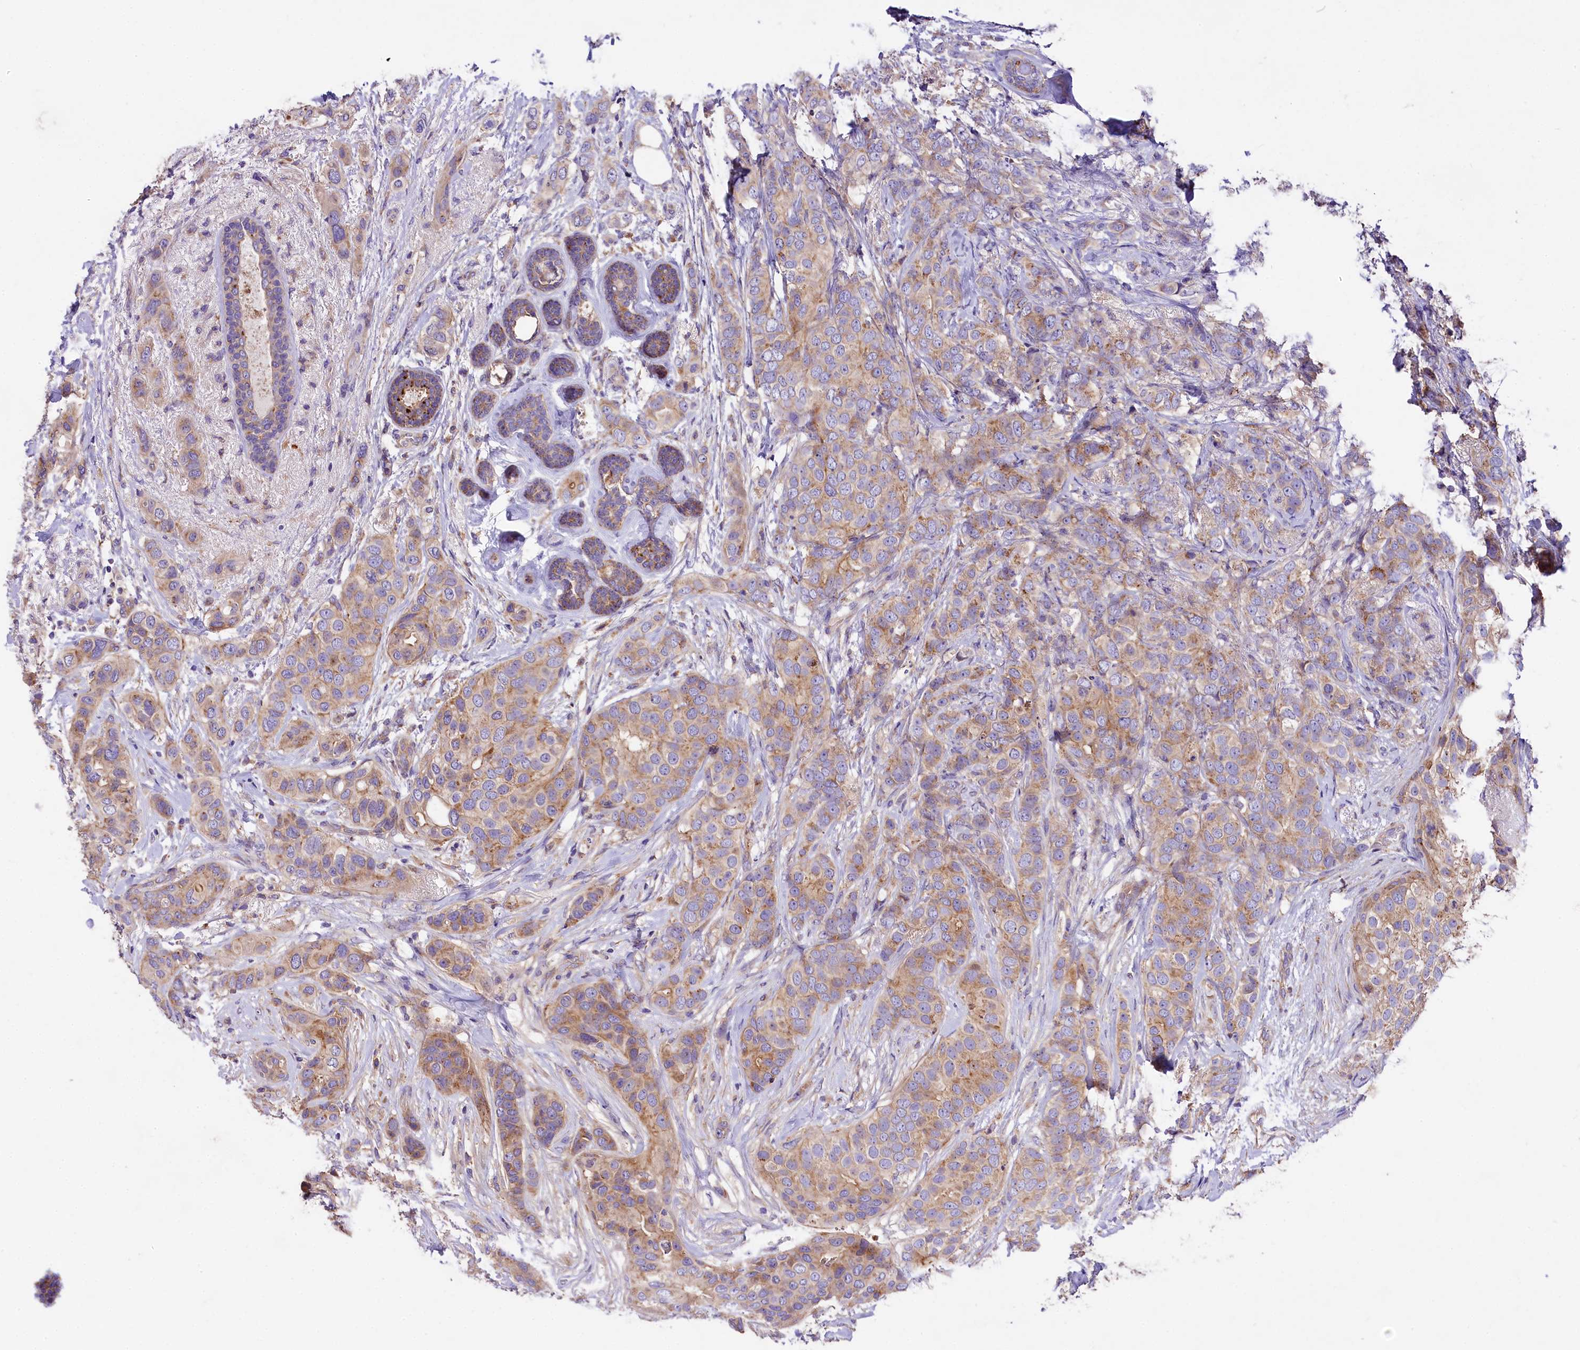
{"staining": {"intensity": "weak", "quantity": ">75%", "location": "cytoplasmic/membranous"}, "tissue": "breast cancer", "cell_type": "Tumor cells", "image_type": "cancer", "snomed": [{"axis": "morphology", "description": "Lobular carcinoma"}, {"axis": "topography", "description": "Breast"}], "caption": "Immunohistochemical staining of human breast cancer (lobular carcinoma) demonstrates low levels of weak cytoplasmic/membranous protein staining in about >75% of tumor cells.", "gene": "PEMT", "patient": {"sex": "female", "age": 51}}